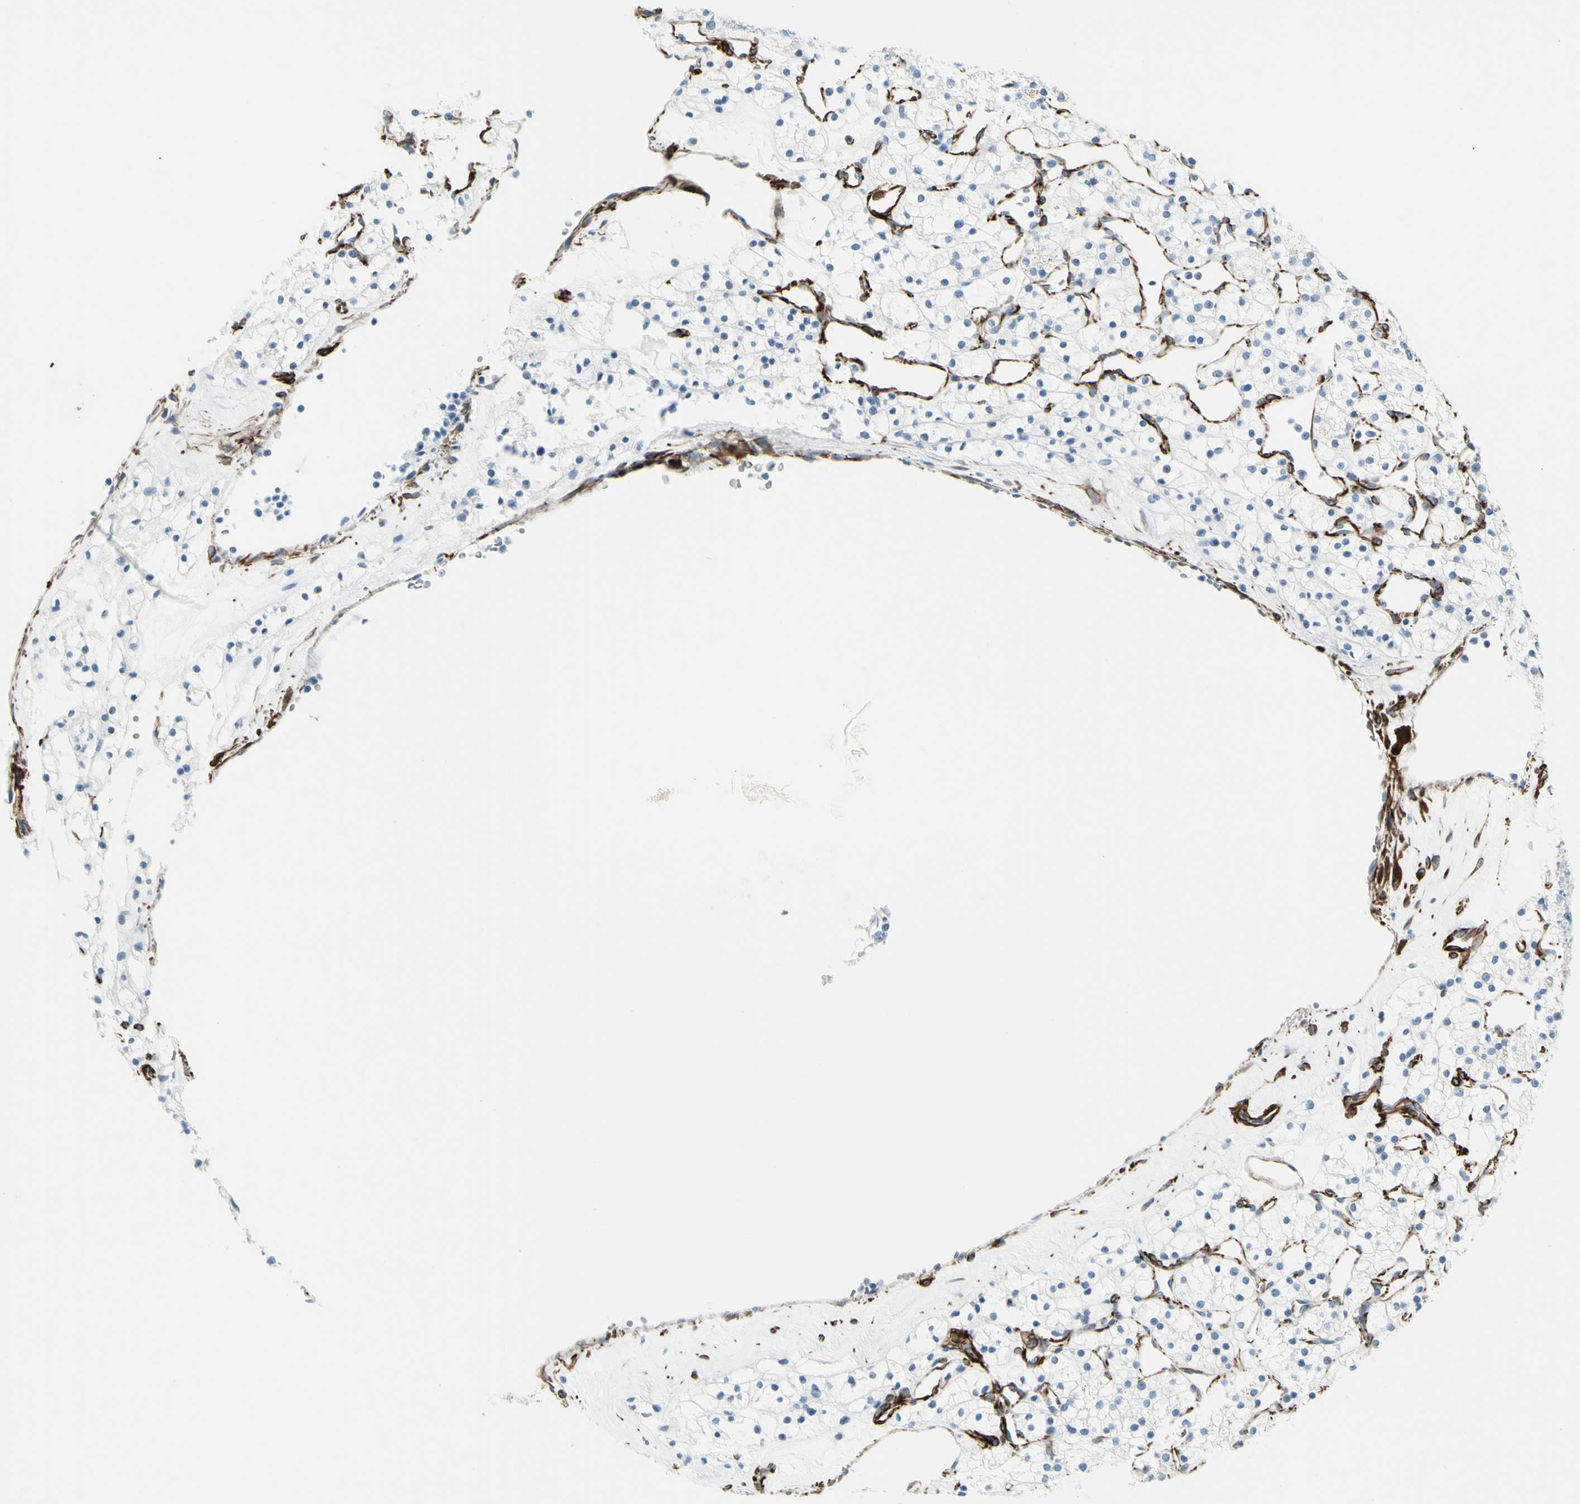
{"staining": {"intensity": "negative", "quantity": "none", "location": "none"}, "tissue": "renal cancer", "cell_type": "Tumor cells", "image_type": "cancer", "snomed": [{"axis": "morphology", "description": "Adenocarcinoma, NOS"}, {"axis": "topography", "description": "Kidney"}], "caption": "Immunohistochemistry (IHC) photomicrograph of neoplastic tissue: human renal cancer stained with DAB (3,3'-diaminobenzidine) reveals no significant protein expression in tumor cells. (Immunohistochemistry, brightfield microscopy, high magnification).", "gene": "PTH2R", "patient": {"sex": "female", "age": 60}}